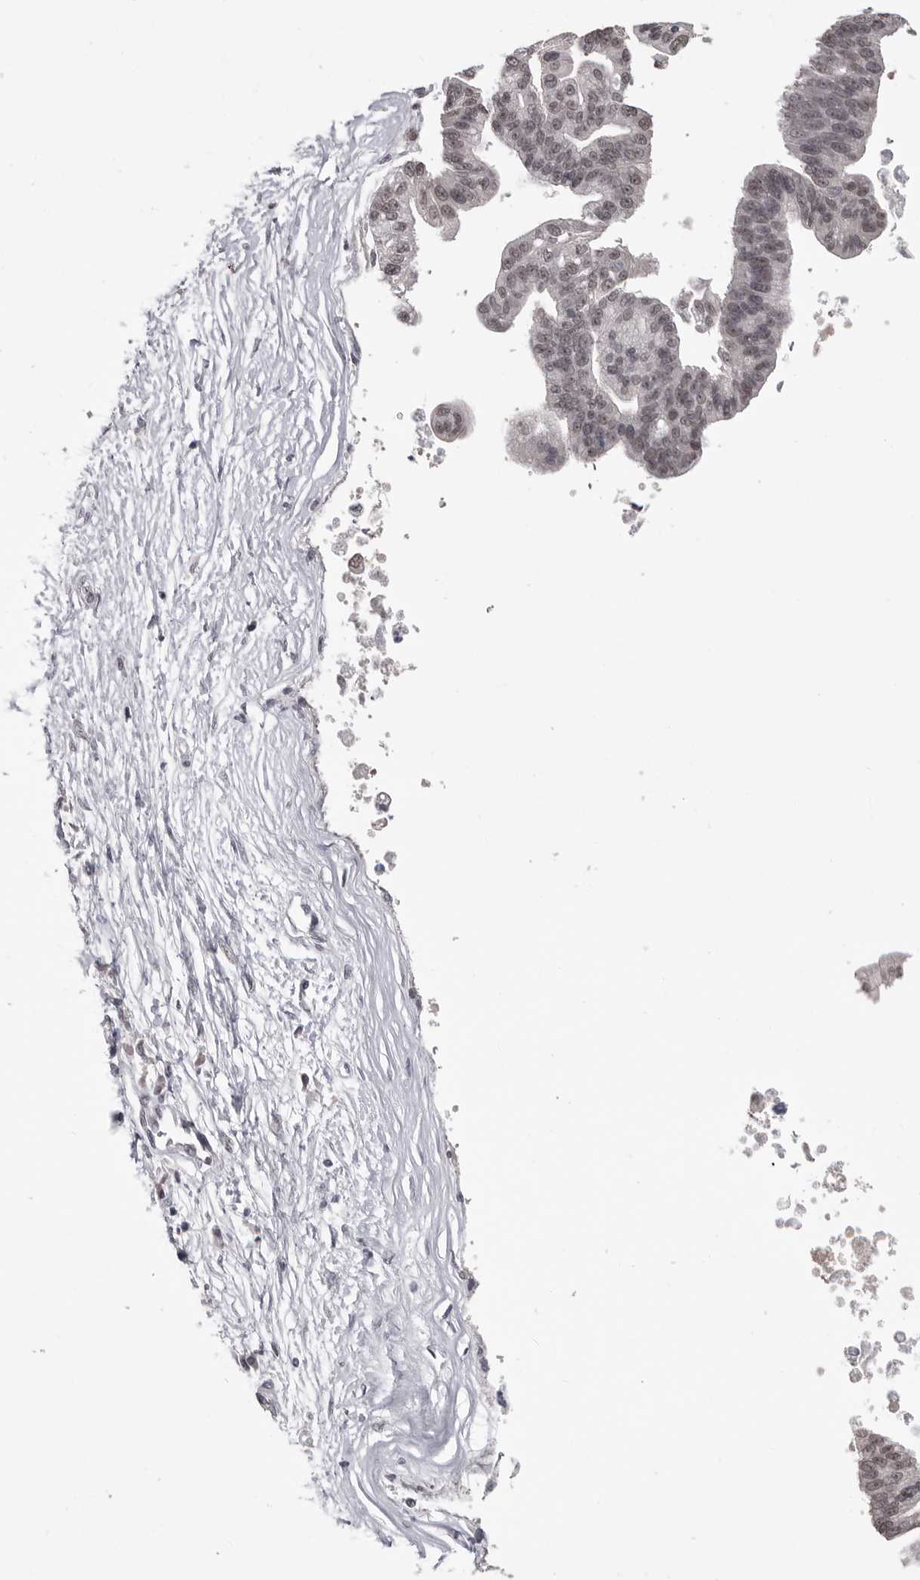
{"staining": {"intensity": "weak", "quantity": "25%-75%", "location": "nuclear"}, "tissue": "pancreatic cancer", "cell_type": "Tumor cells", "image_type": "cancer", "snomed": [{"axis": "morphology", "description": "Adenocarcinoma, NOS"}, {"axis": "topography", "description": "Pancreas"}], "caption": "High-power microscopy captured an immunohistochemistry image of adenocarcinoma (pancreatic), revealing weak nuclear expression in approximately 25%-75% of tumor cells.", "gene": "DLG2", "patient": {"sex": "male", "age": 72}}